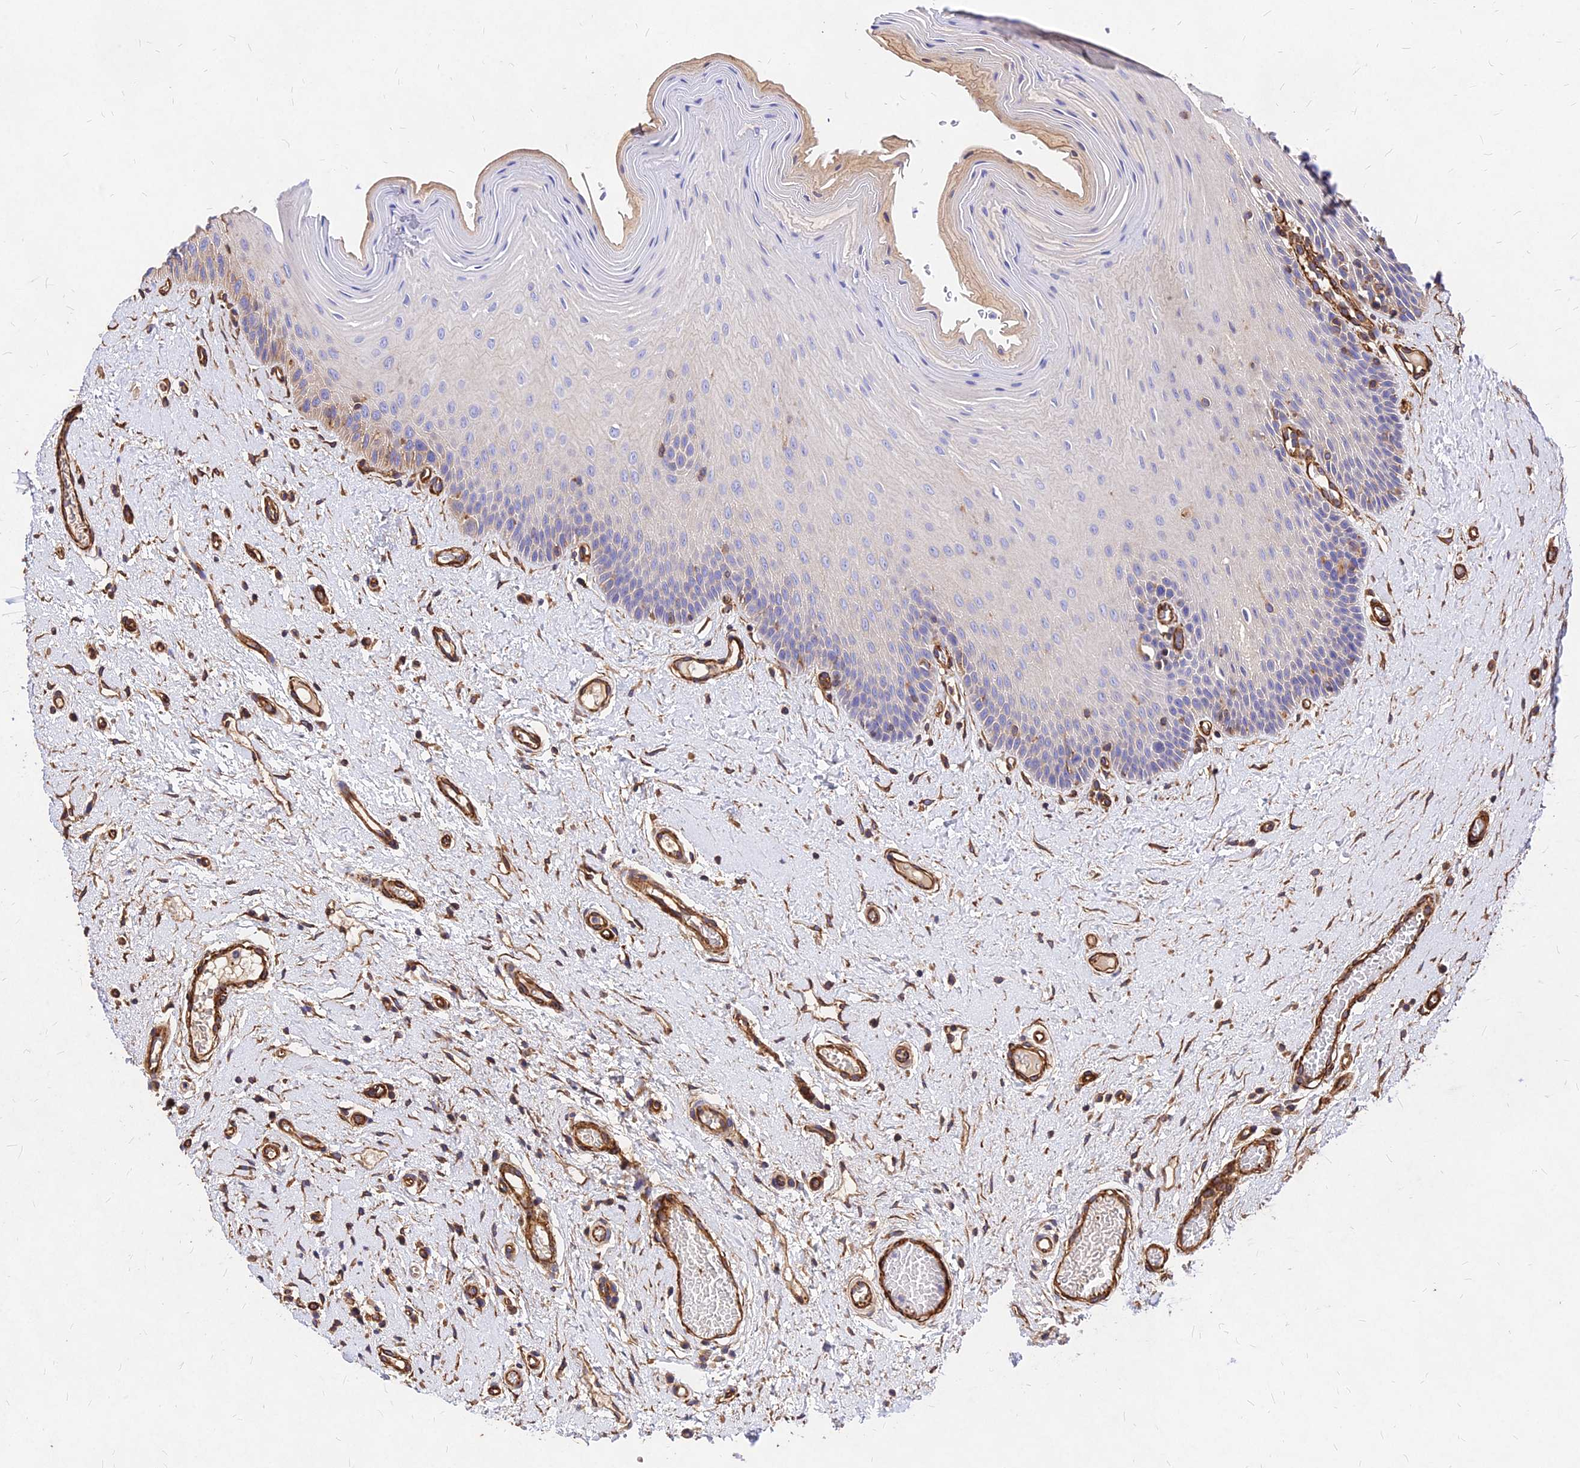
{"staining": {"intensity": "weak", "quantity": "<25%", "location": "cytoplasmic/membranous"}, "tissue": "oral mucosa", "cell_type": "Squamous epithelial cells", "image_type": "normal", "snomed": [{"axis": "morphology", "description": "Normal tissue, NOS"}, {"axis": "topography", "description": "Oral tissue"}, {"axis": "topography", "description": "Tounge, NOS"}], "caption": "IHC image of unremarkable human oral mucosa stained for a protein (brown), which demonstrates no expression in squamous epithelial cells.", "gene": "EFCC1", "patient": {"sex": "male", "age": 47}}